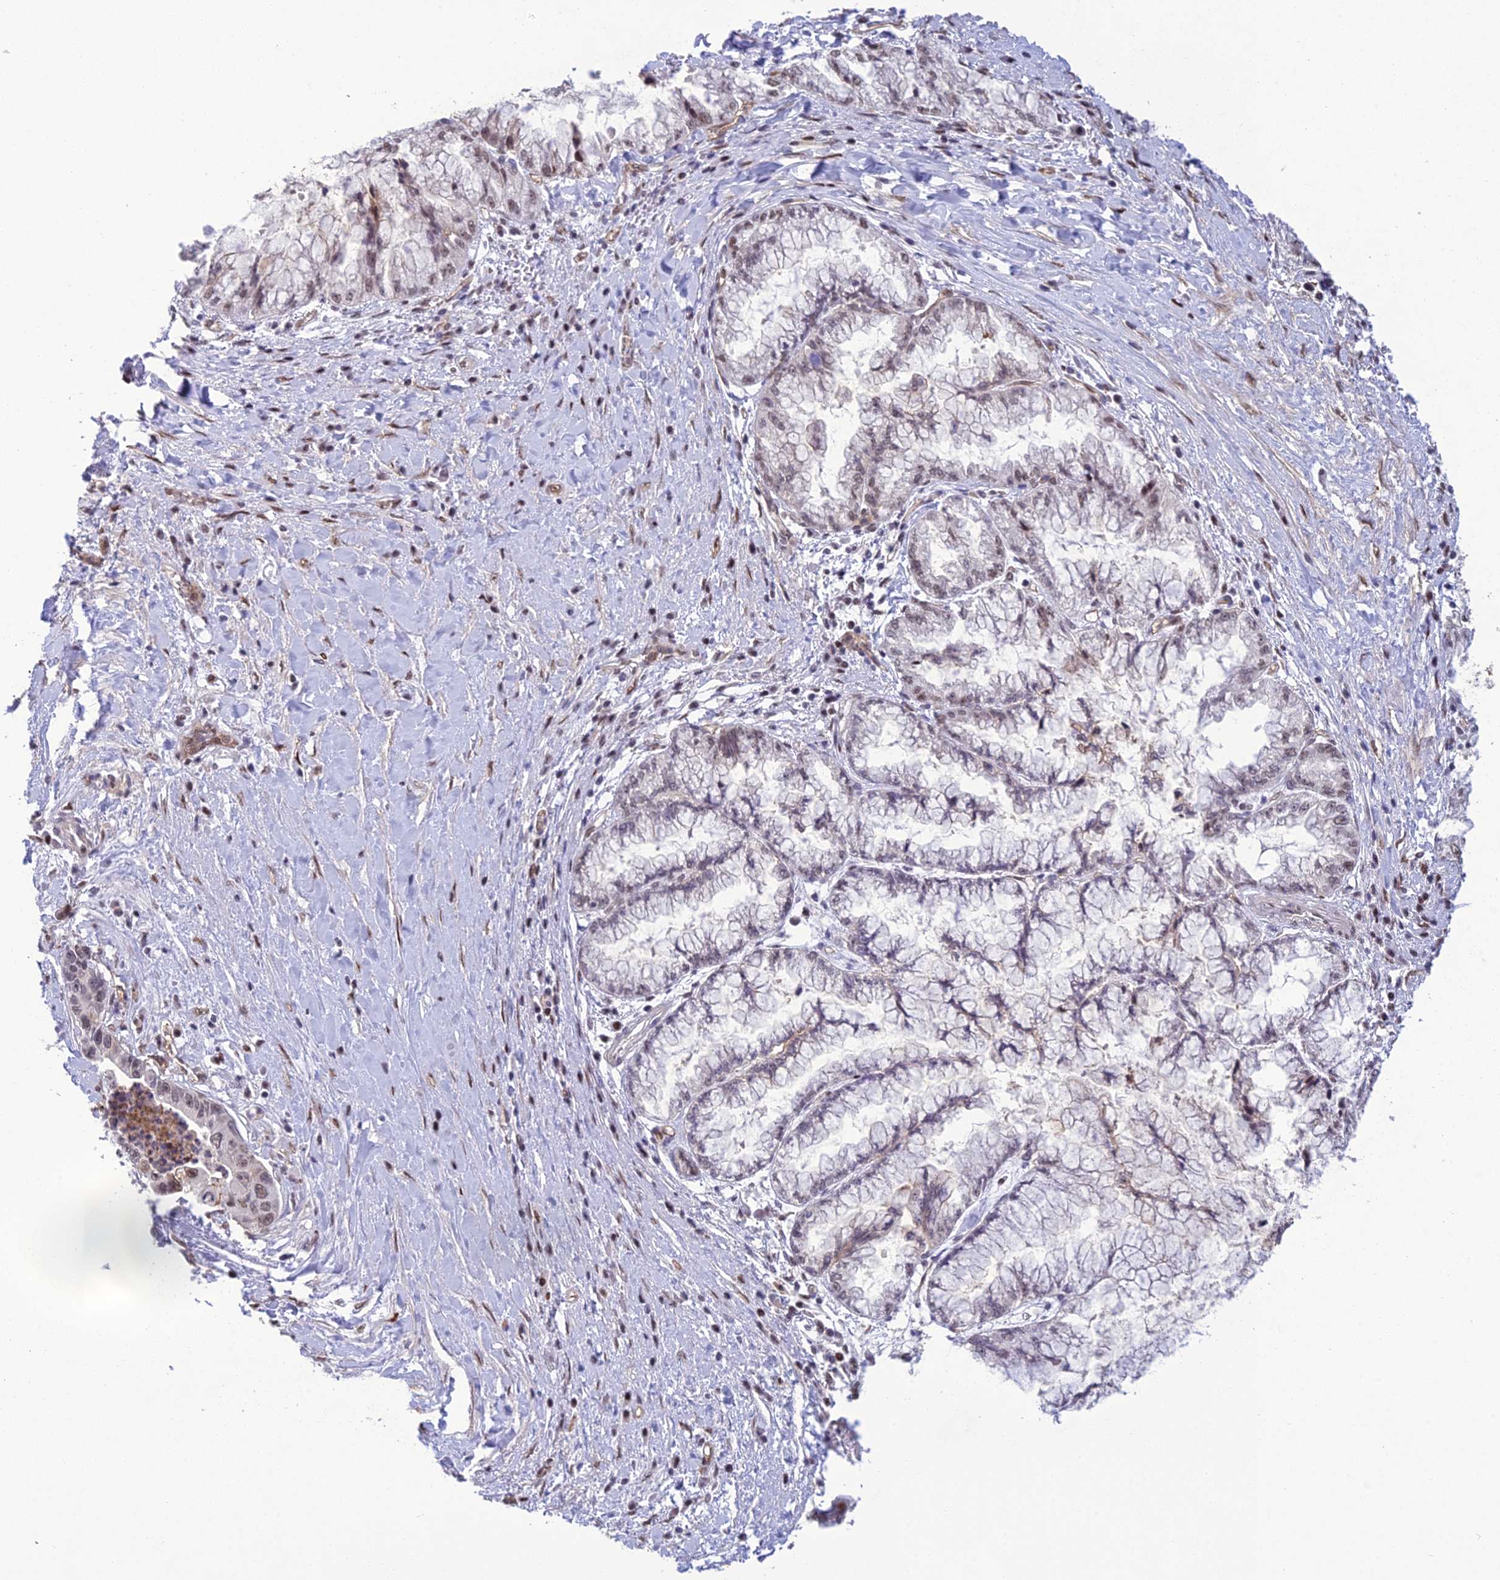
{"staining": {"intensity": "weak", "quantity": "25%-75%", "location": "nuclear"}, "tissue": "pancreatic cancer", "cell_type": "Tumor cells", "image_type": "cancer", "snomed": [{"axis": "morphology", "description": "Adenocarcinoma, NOS"}, {"axis": "topography", "description": "Pancreas"}], "caption": "Human adenocarcinoma (pancreatic) stained for a protein (brown) demonstrates weak nuclear positive staining in approximately 25%-75% of tumor cells.", "gene": "RANBP3", "patient": {"sex": "male", "age": 73}}